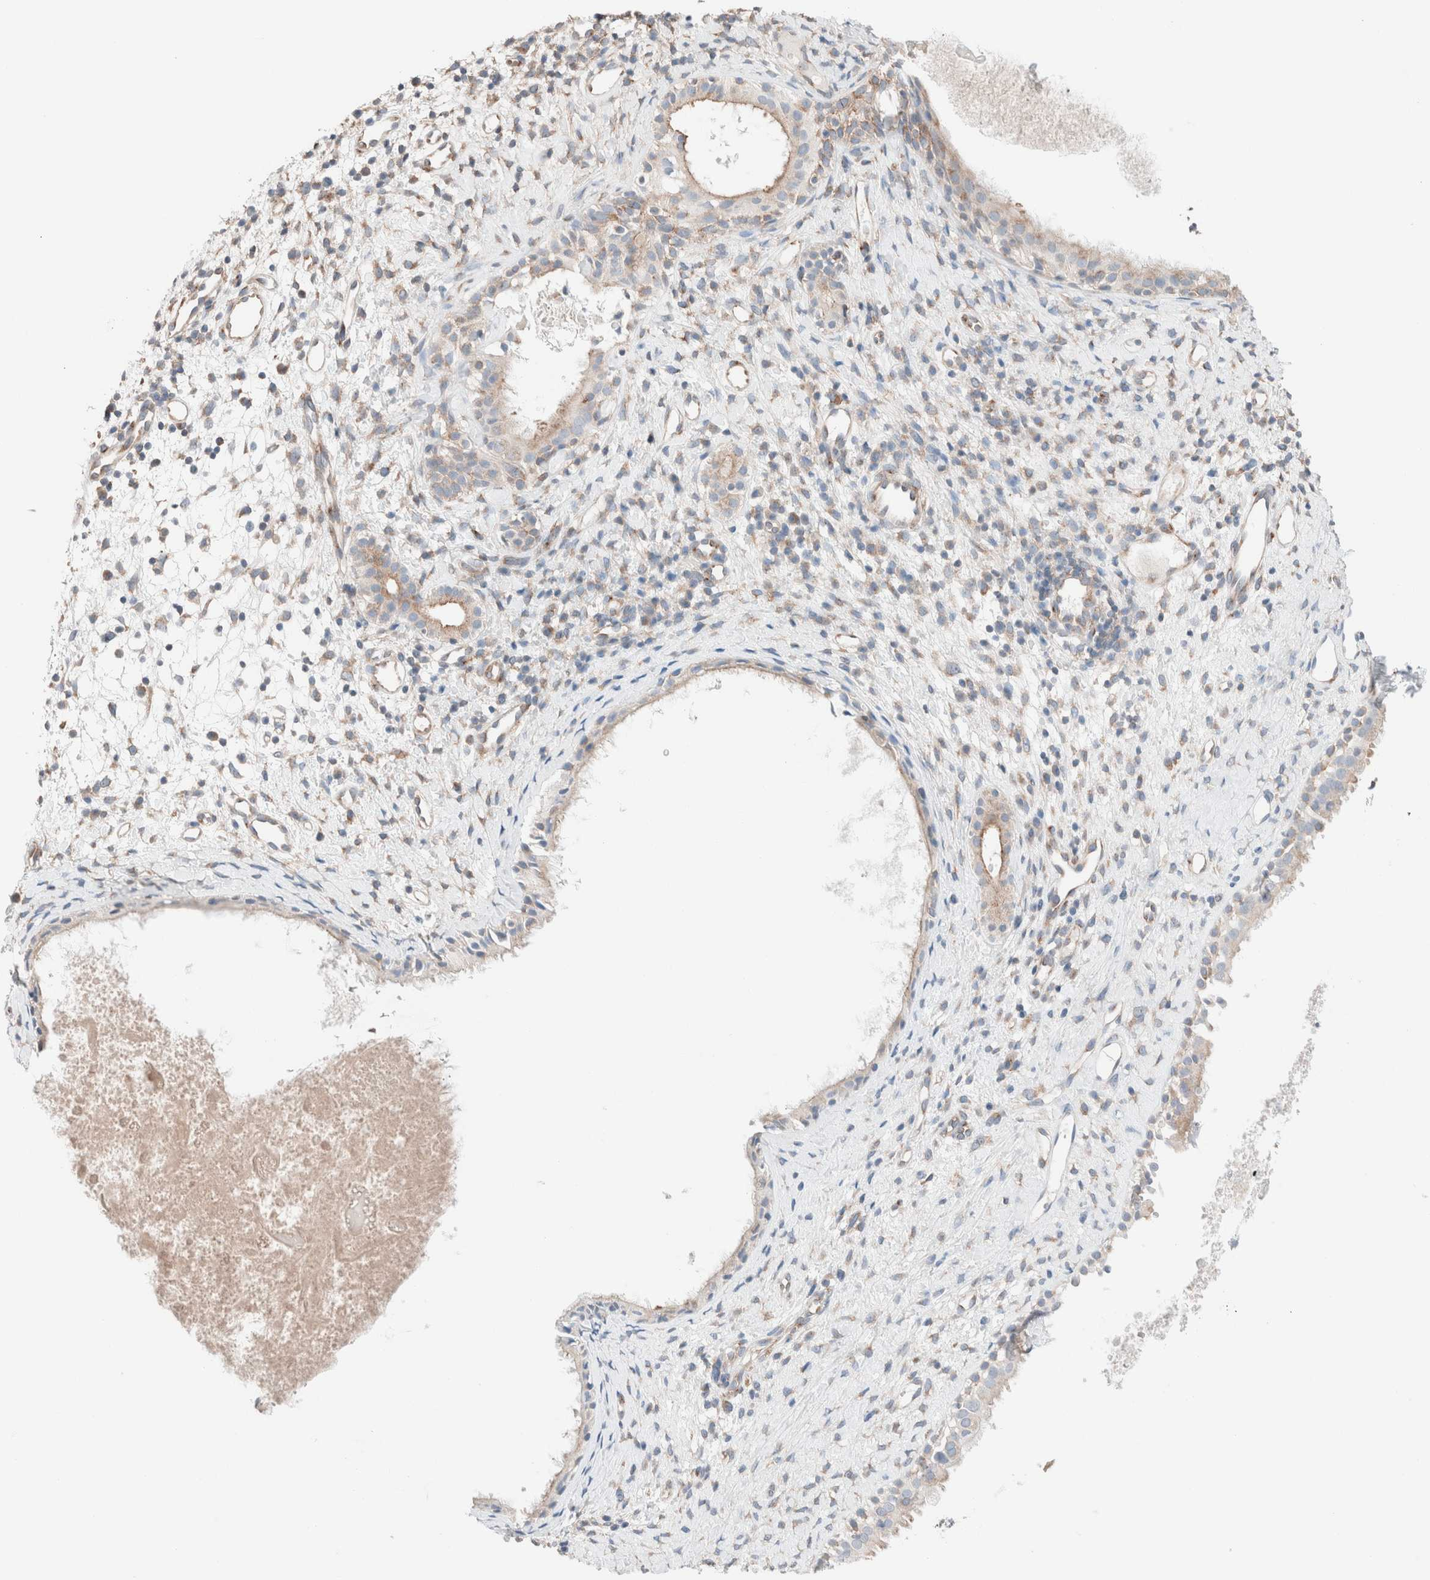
{"staining": {"intensity": "moderate", "quantity": "<25%", "location": "cytoplasmic/membranous"}, "tissue": "nasopharynx", "cell_type": "Respiratory epithelial cells", "image_type": "normal", "snomed": [{"axis": "morphology", "description": "Normal tissue, NOS"}, {"axis": "topography", "description": "Nasopharynx"}], "caption": "Moderate cytoplasmic/membranous expression is seen in approximately <25% of respiratory epithelial cells in unremarkable nasopharynx.", "gene": "CASC3", "patient": {"sex": "male", "age": 22}}